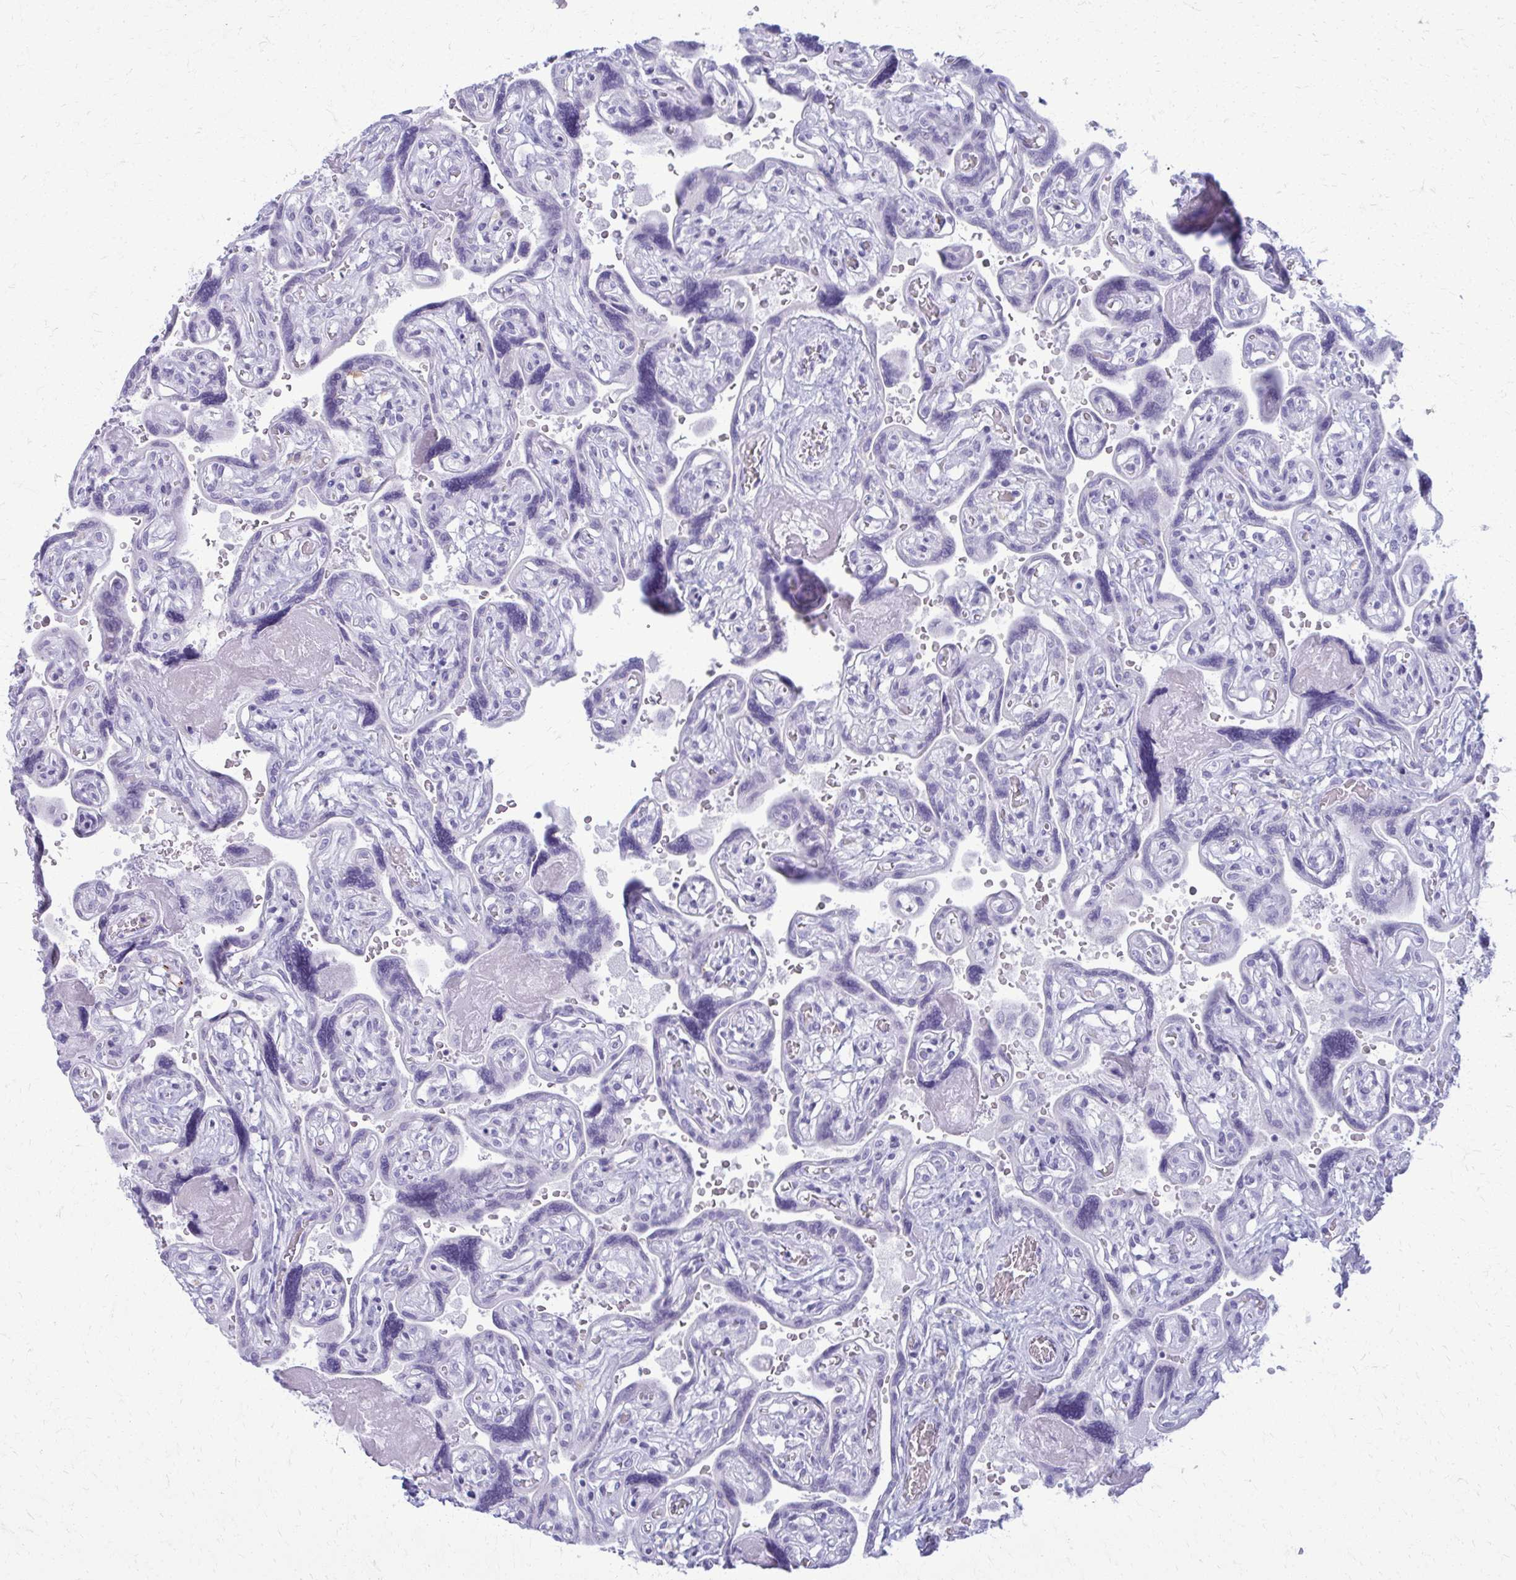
{"staining": {"intensity": "negative", "quantity": "none", "location": "none"}, "tissue": "placenta", "cell_type": "Decidual cells", "image_type": "normal", "snomed": [{"axis": "morphology", "description": "Normal tissue, NOS"}, {"axis": "topography", "description": "Placenta"}], "caption": "Image shows no significant protein staining in decidual cells of benign placenta.", "gene": "ACSM2A", "patient": {"sex": "female", "age": 32}}